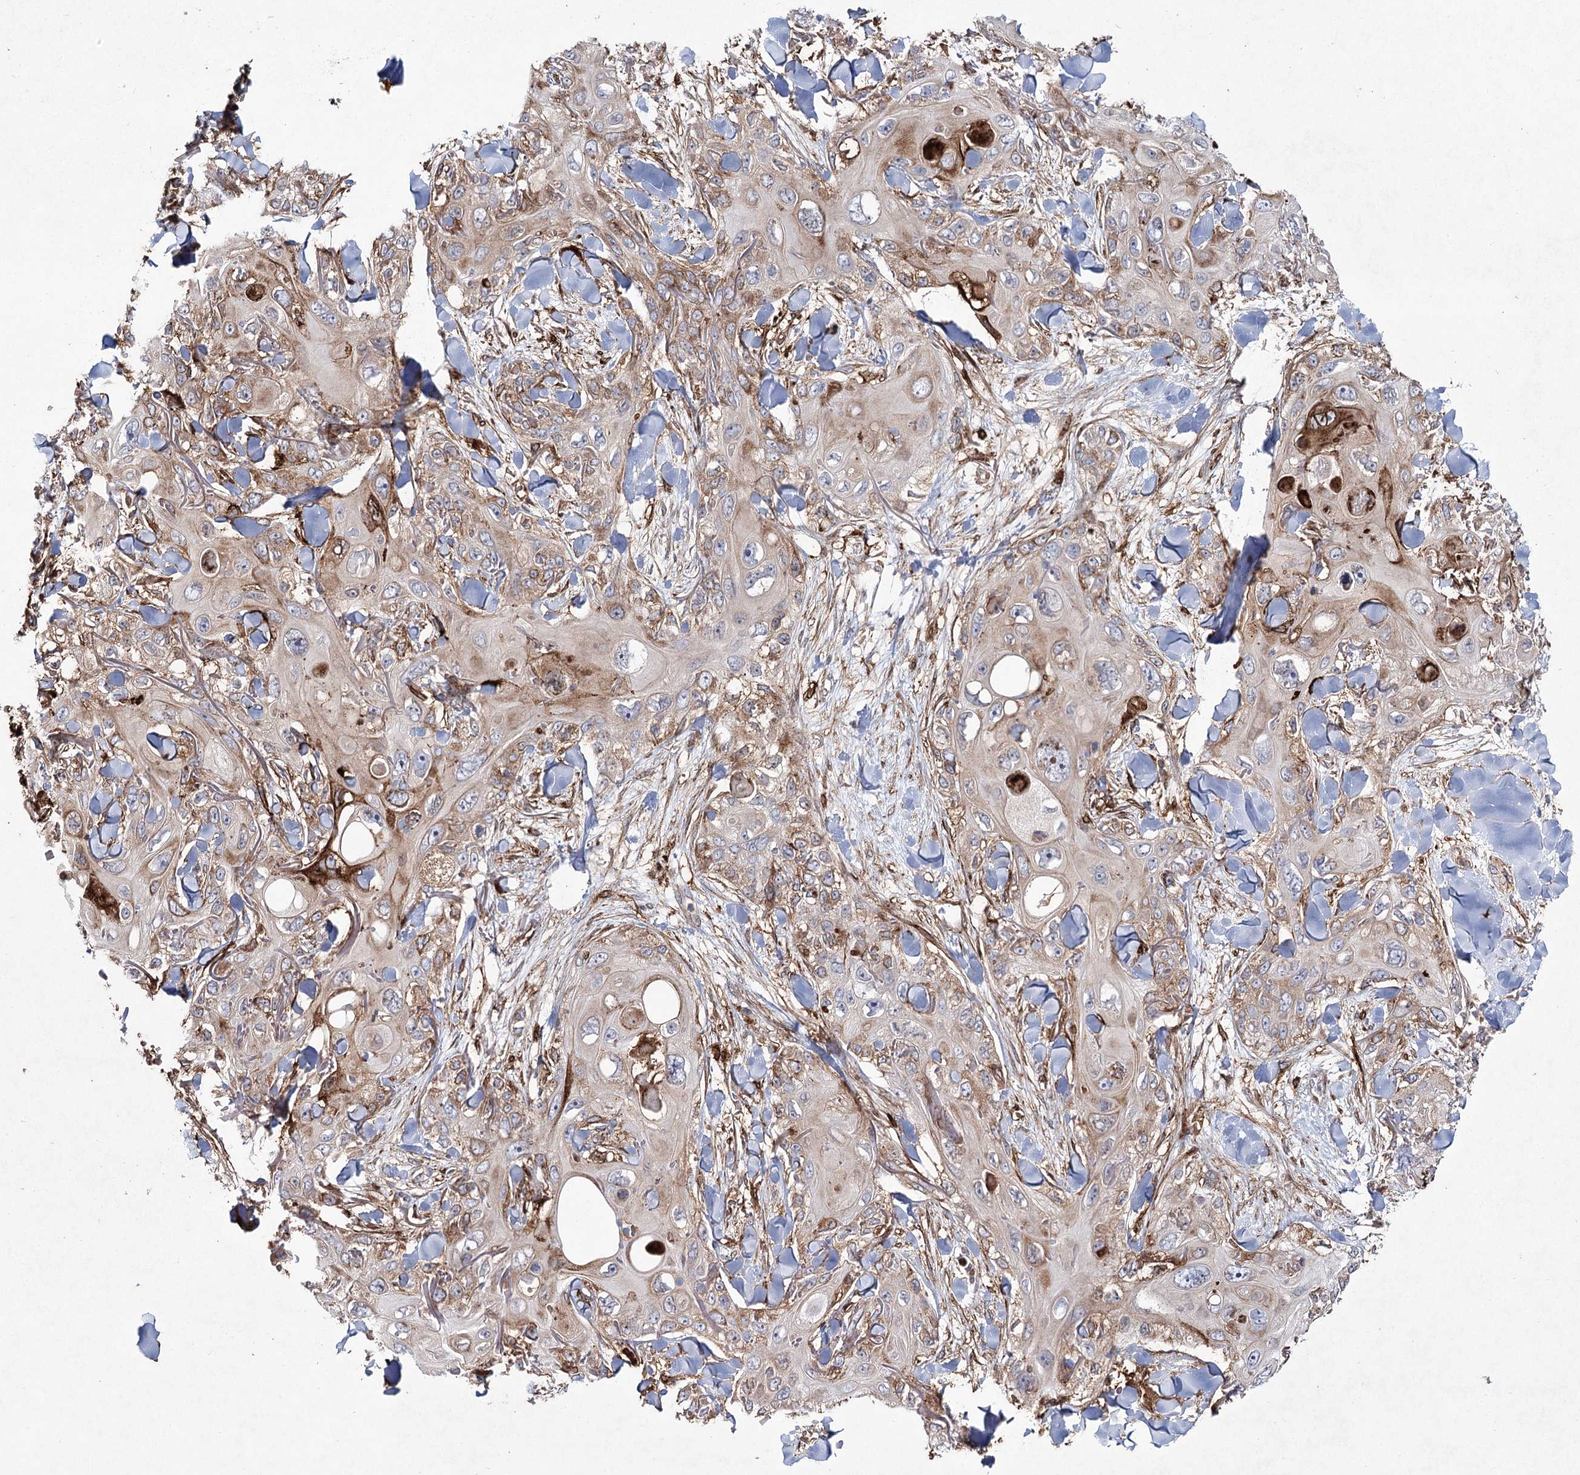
{"staining": {"intensity": "moderate", "quantity": "25%-75%", "location": "cytoplasmic/membranous"}, "tissue": "skin cancer", "cell_type": "Tumor cells", "image_type": "cancer", "snomed": [{"axis": "morphology", "description": "Normal tissue, NOS"}, {"axis": "morphology", "description": "Squamous cell carcinoma, NOS"}, {"axis": "topography", "description": "Skin"}], "caption": "Skin squamous cell carcinoma stained for a protein shows moderate cytoplasmic/membranous positivity in tumor cells. Using DAB (brown) and hematoxylin (blue) stains, captured at high magnification using brightfield microscopy.", "gene": "DCUN1D4", "patient": {"sex": "male", "age": 72}}